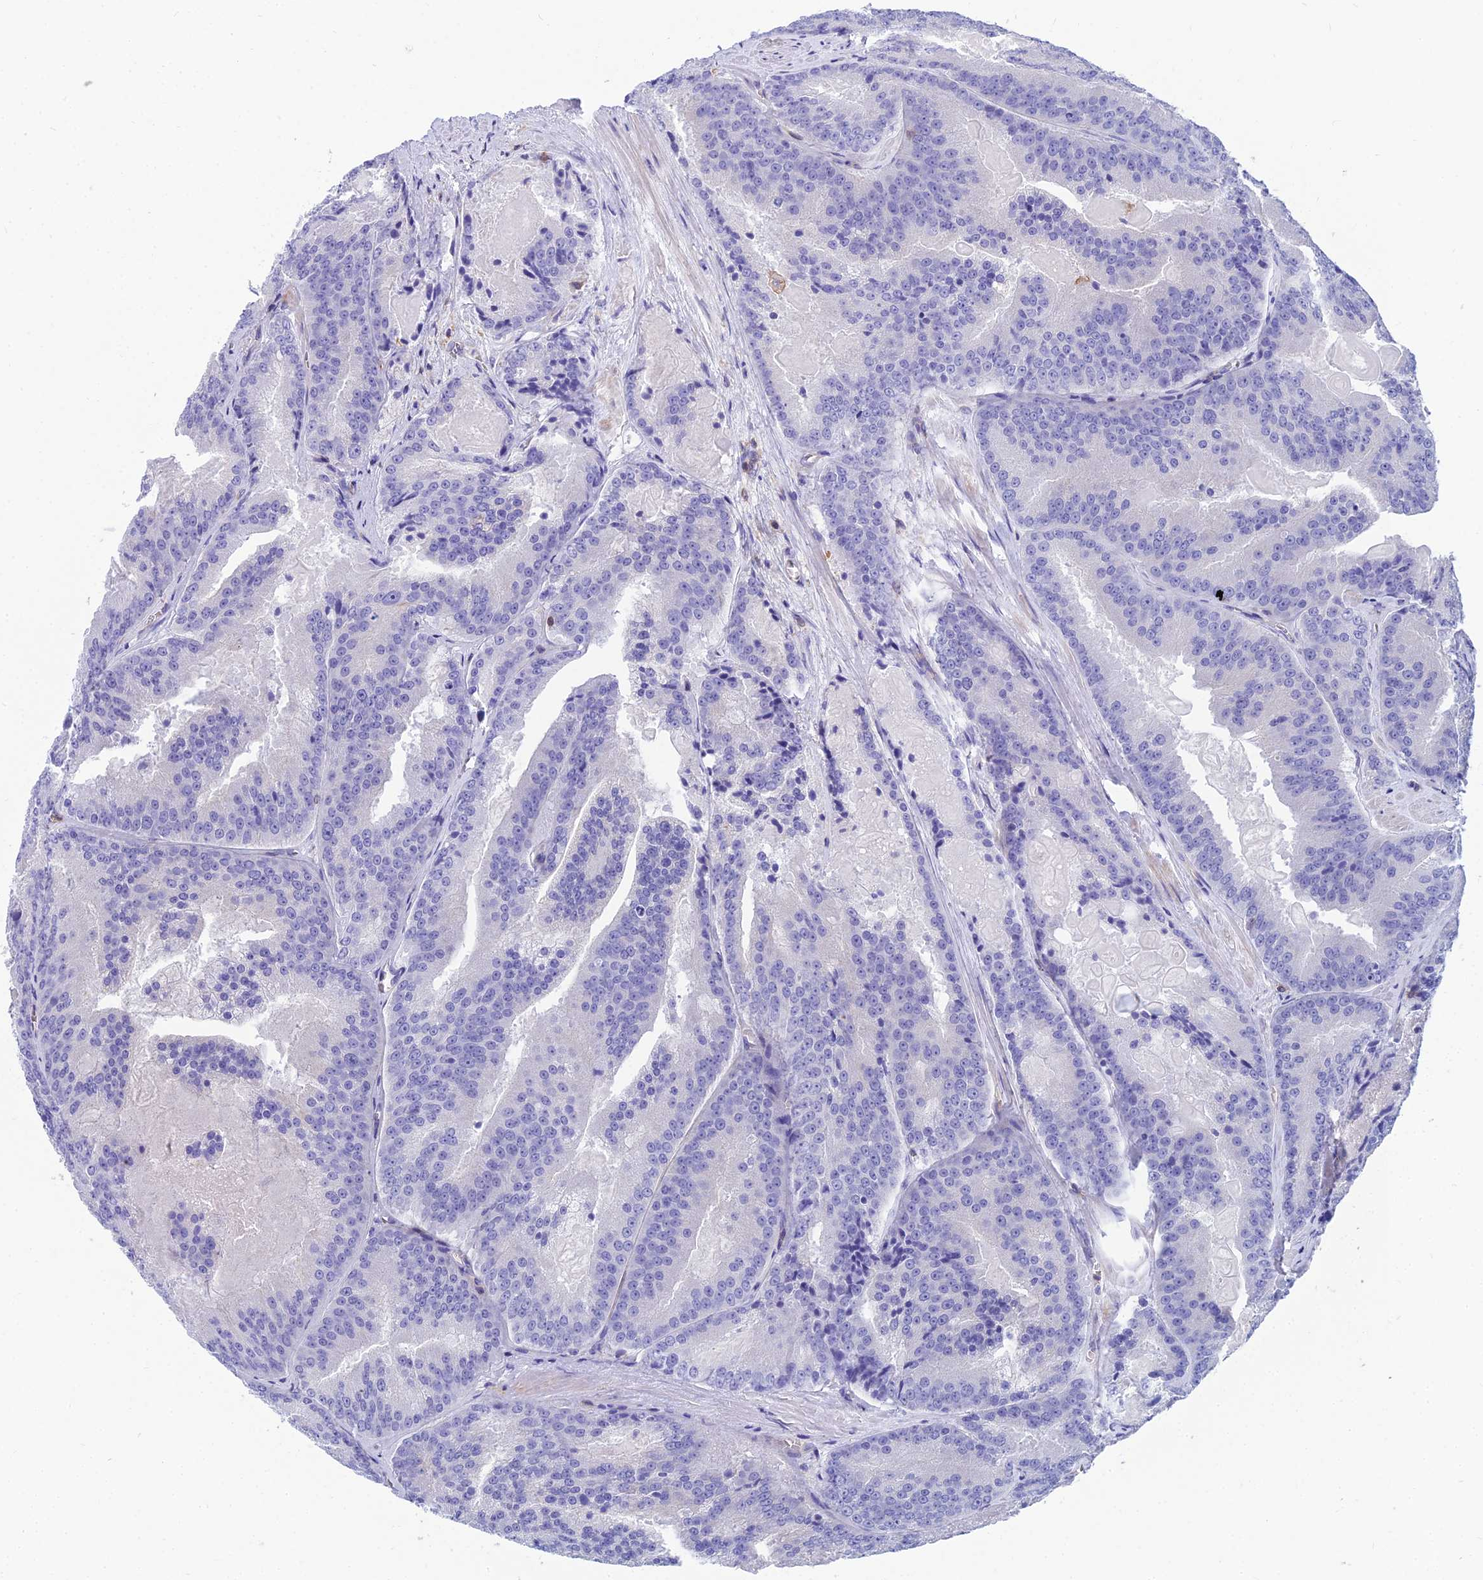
{"staining": {"intensity": "negative", "quantity": "none", "location": "none"}, "tissue": "prostate cancer", "cell_type": "Tumor cells", "image_type": "cancer", "snomed": [{"axis": "morphology", "description": "Adenocarcinoma, High grade"}, {"axis": "topography", "description": "Prostate"}], "caption": "The histopathology image displays no staining of tumor cells in prostate cancer (adenocarcinoma (high-grade)). (Brightfield microscopy of DAB (3,3'-diaminobenzidine) immunohistochemistry (IHC) at high magnification).", "gene": "PPP1R18", "patient": {"sex": "male", "age": 61}}